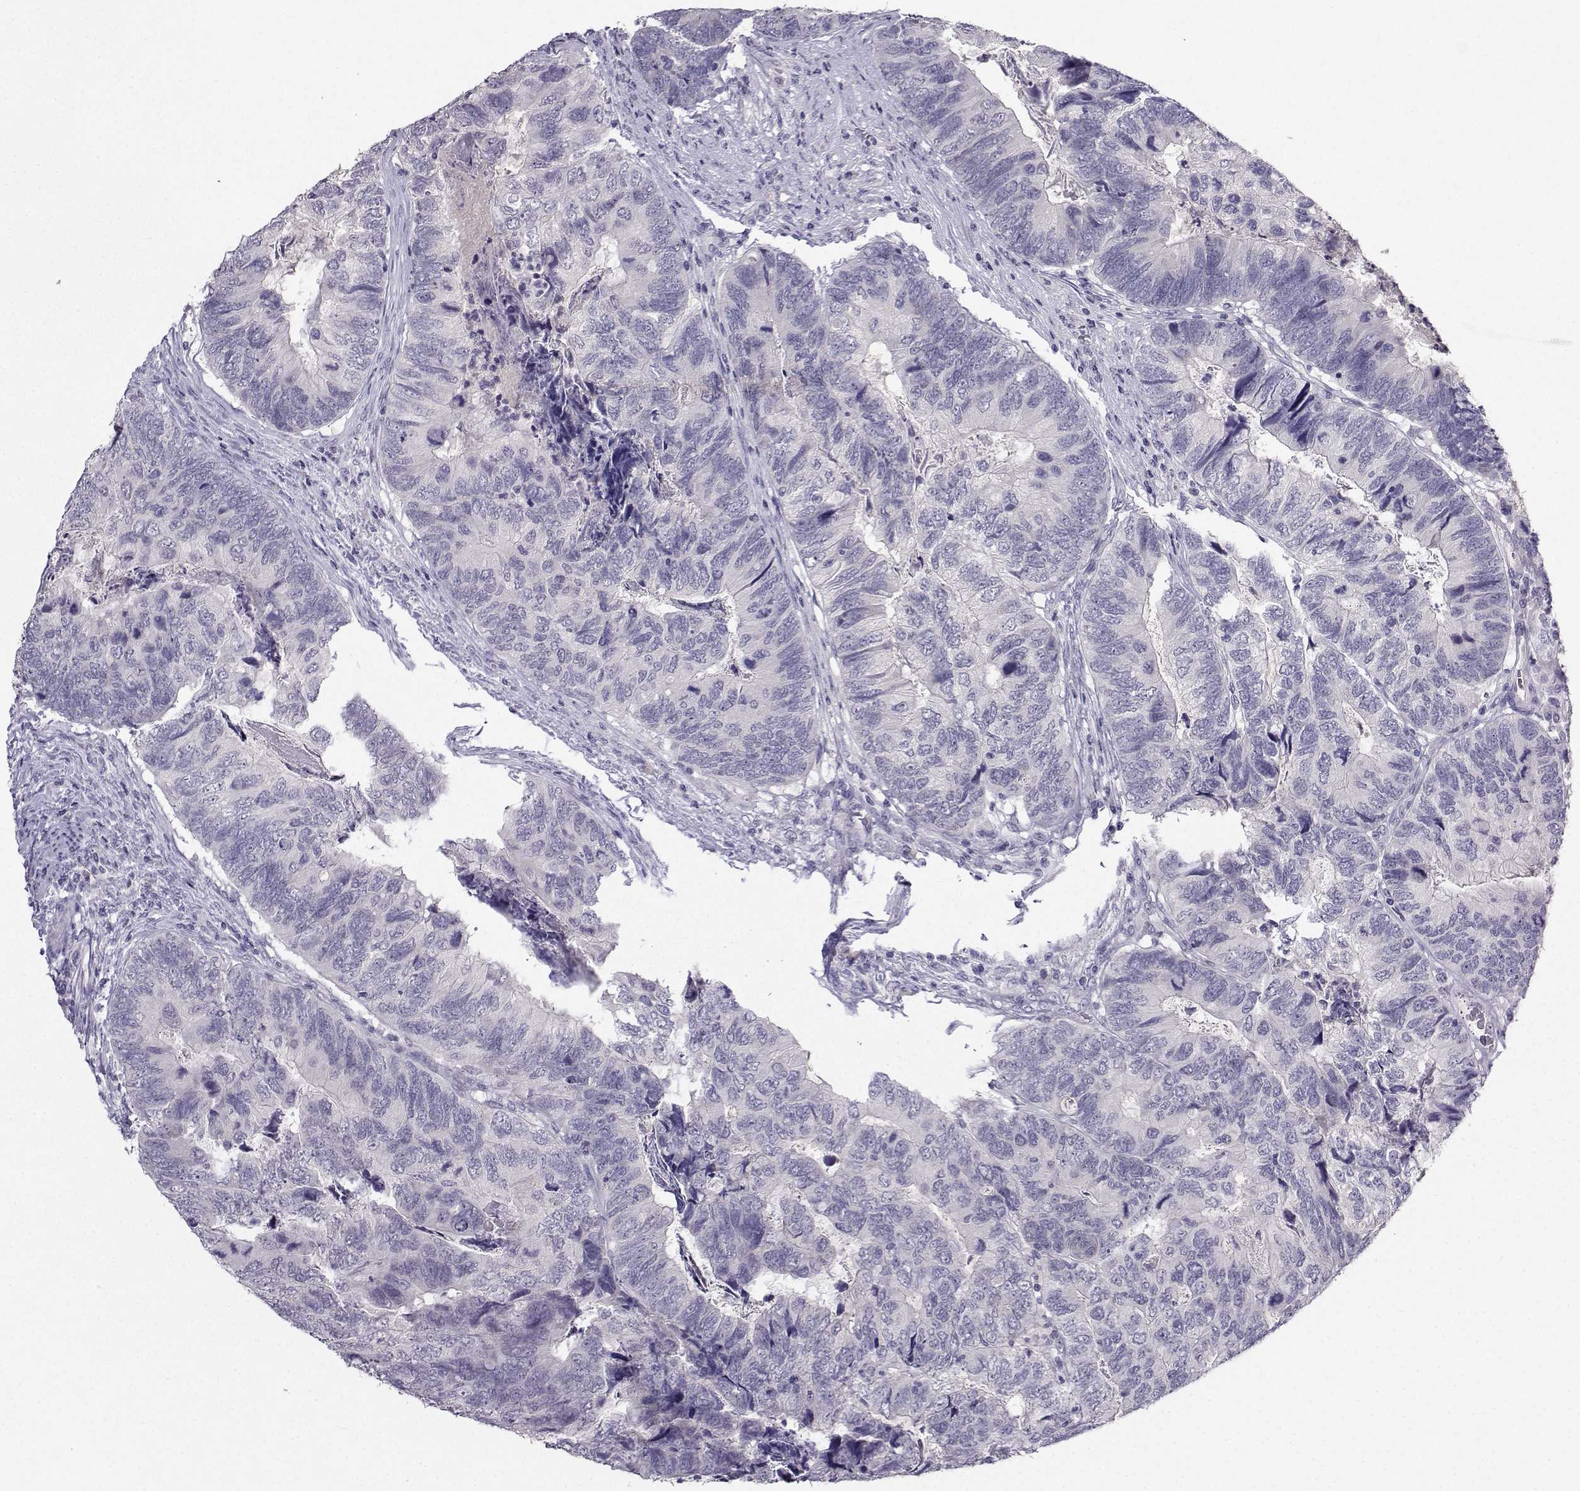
{"staining": {"intensity": "negative", "quantity": "none", "location": "none"}, "tissue": "colorectal cancer", "cell_type": "Tumor cells", "image_type": "cancer", "snomed": [{"axis": "morphology", "description": "Adenocarcinoma, NOS"}, {"axis": "topography", "description": "Colon"}], "caption": "A photomicrograph of human colorectal cancer is negative for staining in tumor cells.", "gene": "CRYBB1", "patient": {"sex": "female", "age": 67}}